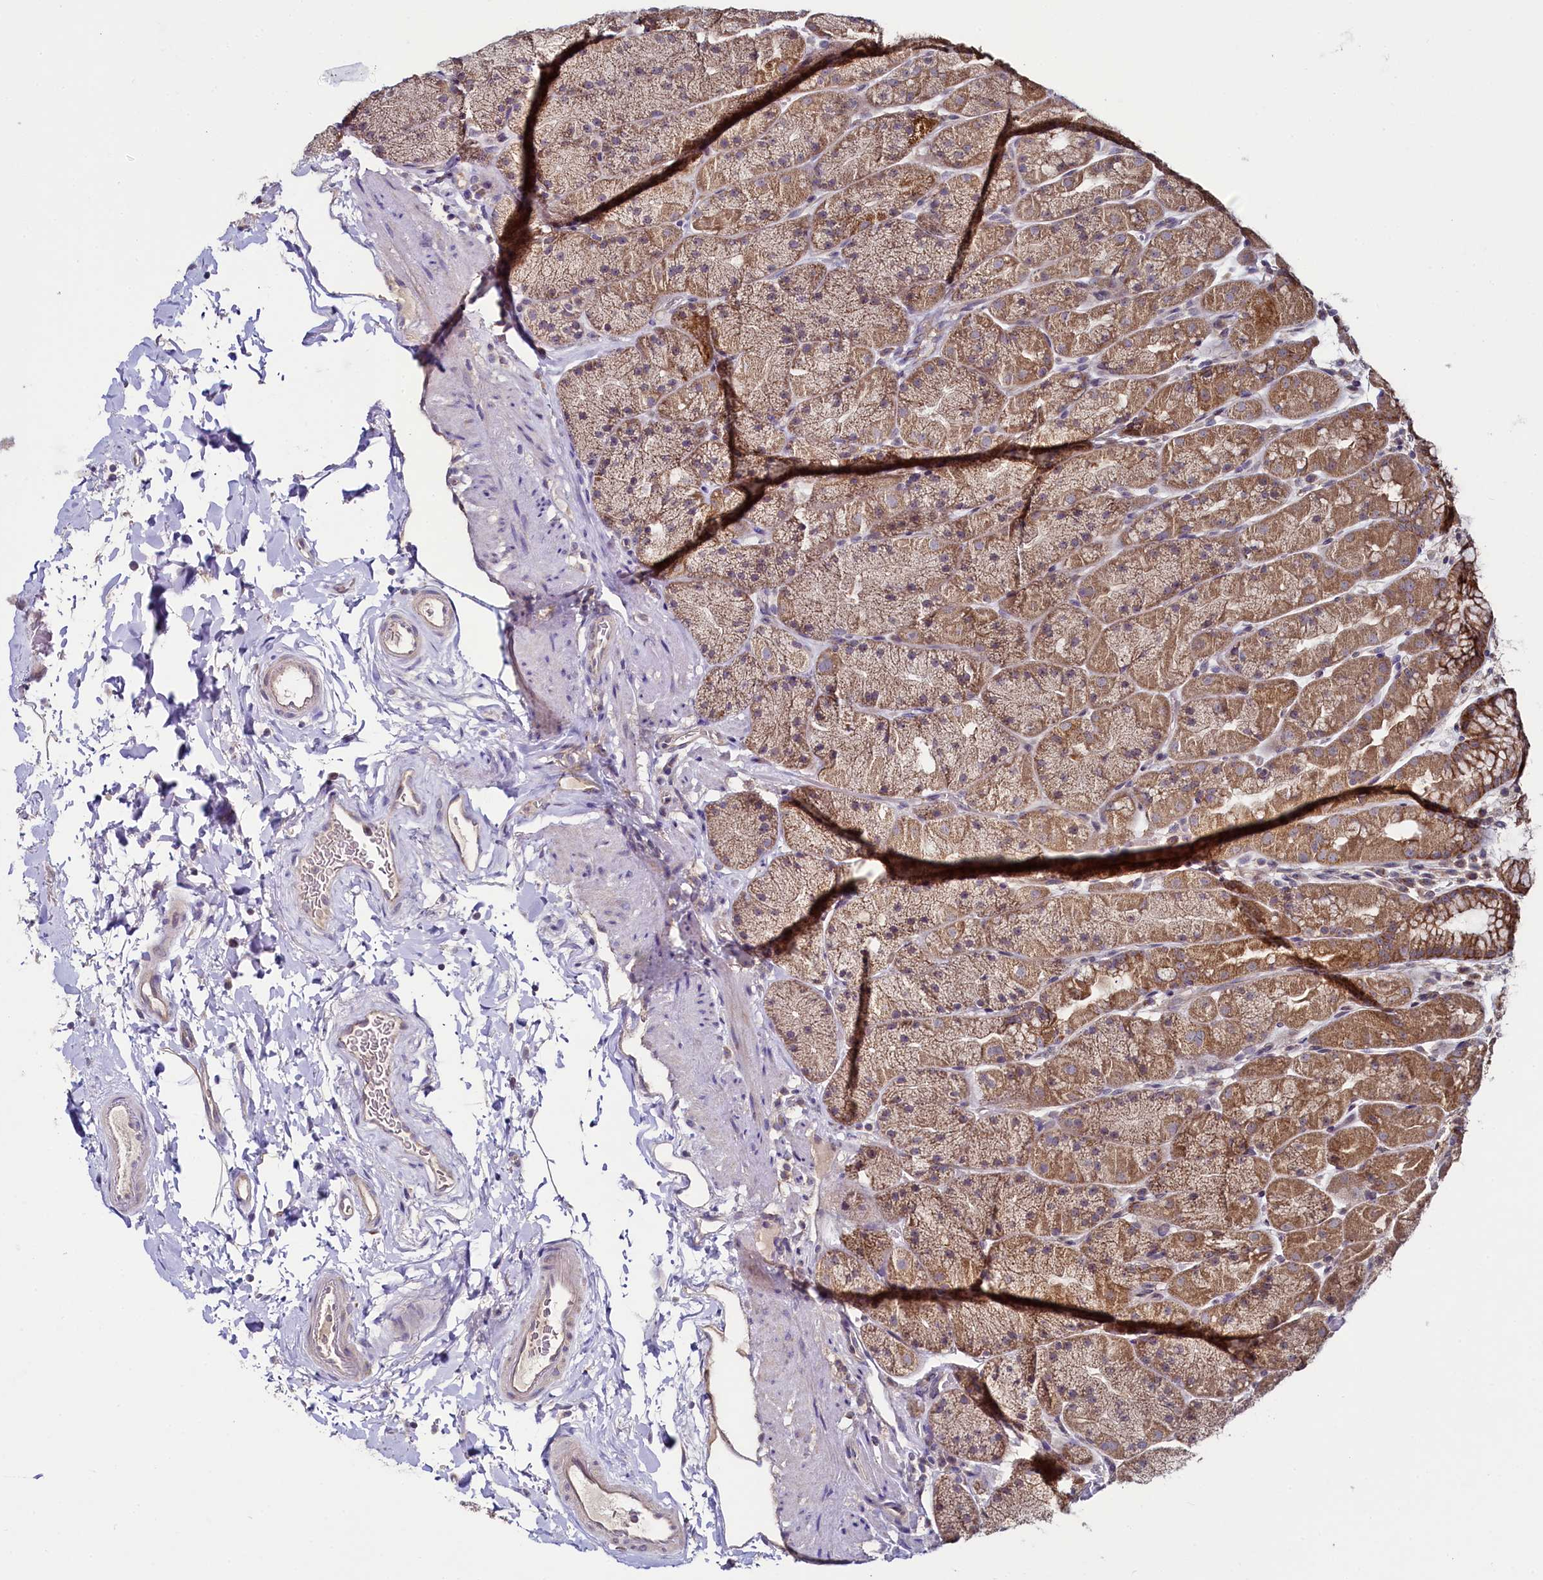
{"staining": {"intensity": "moderate", "quantity": ">75%", "location": "cytoplasmic/membranous"}, "tissue": "stomach", "cell_type": "Glandular cells", "image_type": "normal", "snomed": [{"axis": "morphology", "description": "Normal tissue, NOS"}, {"axis": "topography", "description": "Stomach, upper"}, {"axis": "topography", "description": "Stomach, lower"}], "caption": "A photomicrograph of stomach stained for a protein demonstrates moderate cytoplasmic/membranous brown staining in glandular cells. The staining was performed using DAB (3,3'-diaminobenzidine) to visualize the protein expression in brown, while the nuclei were stained in blue with hematoxylin (Magnification: 20x).", "gene": "MRPL57", "patient": {"sex": "male", "age": 67}}